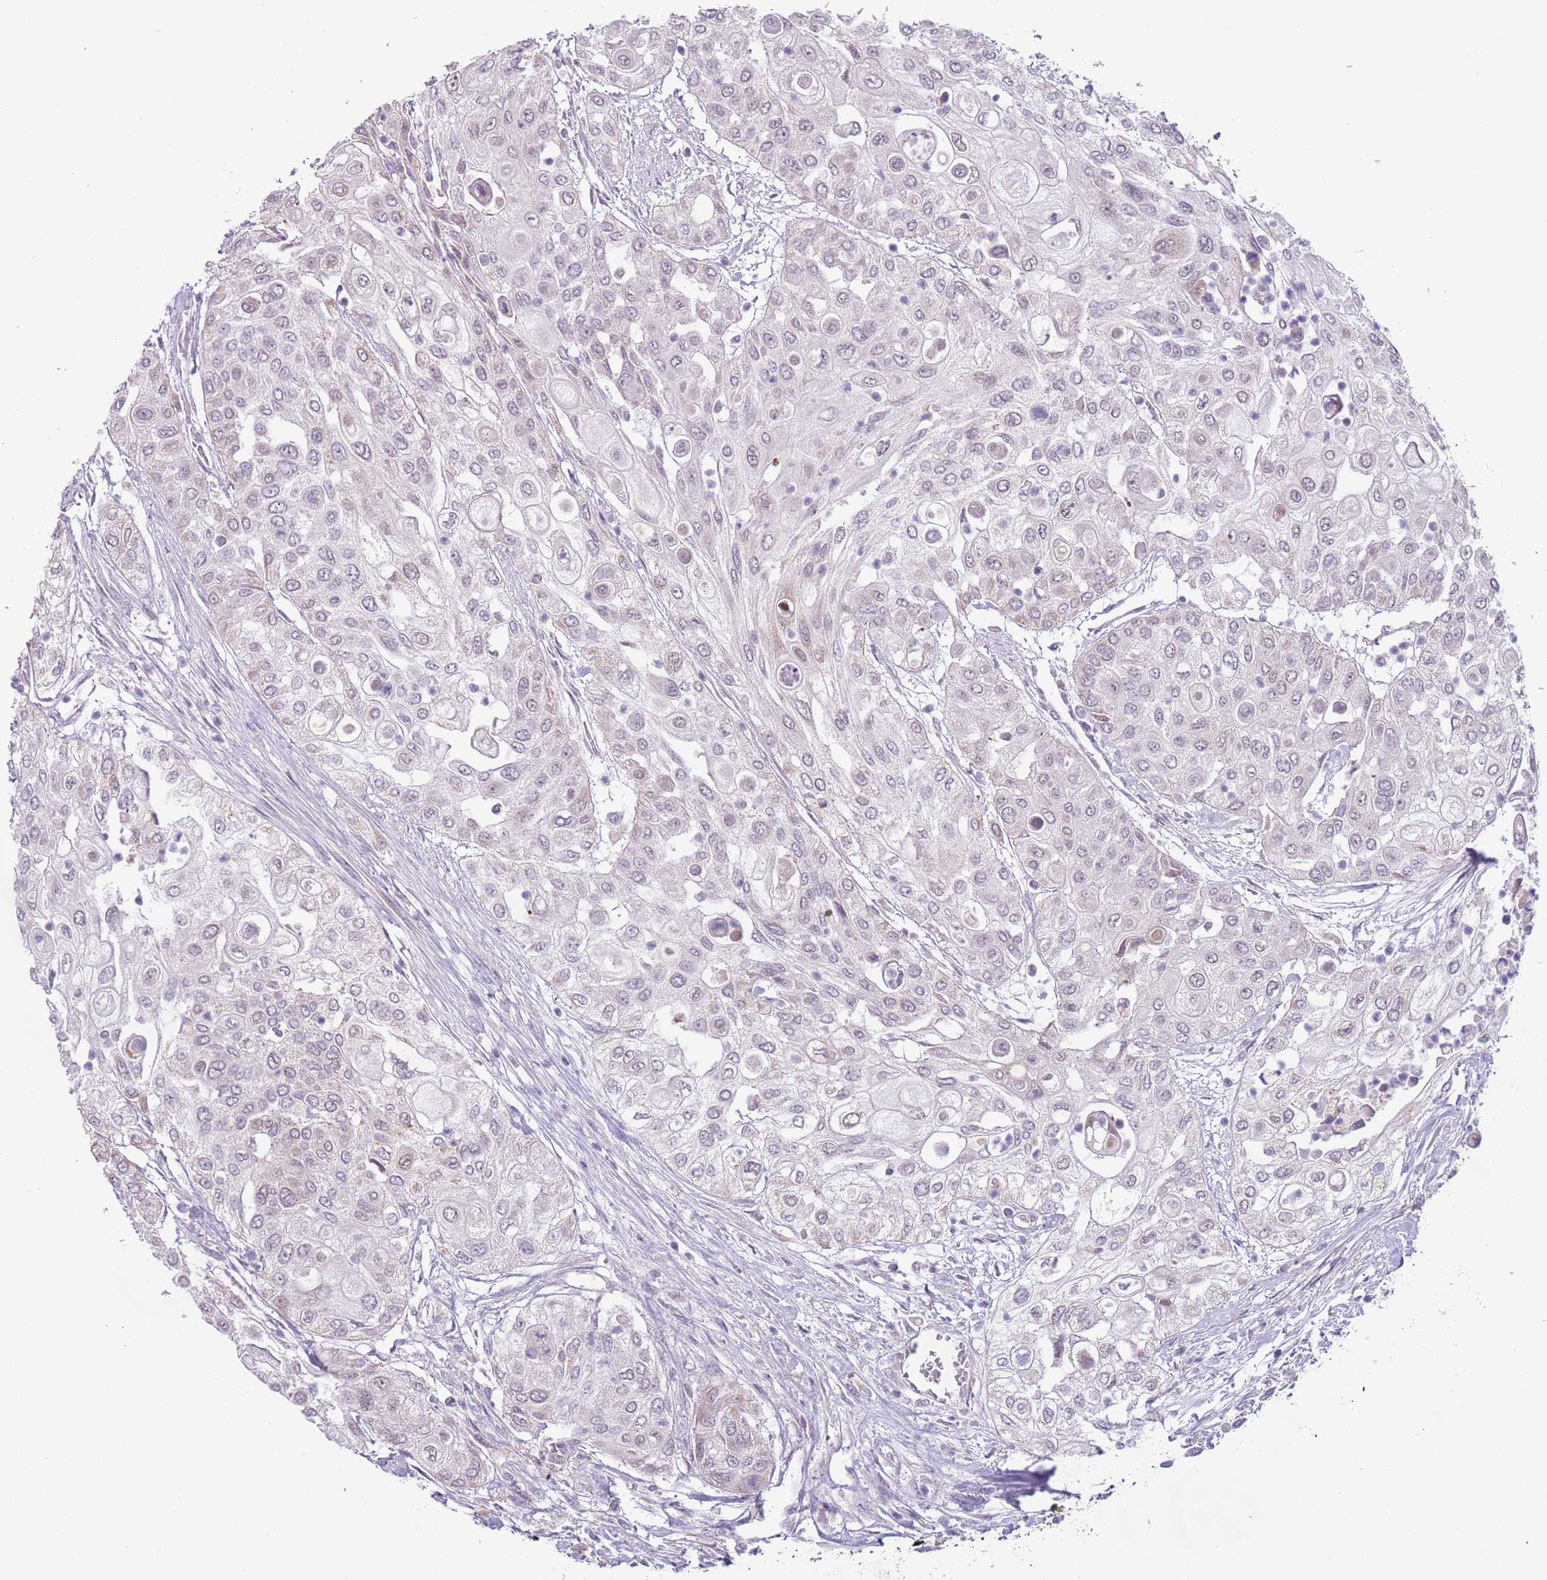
{"staining": {"intensity": "negative", "quantity": "none", "location": "none"}, "tissue": "urothelial cancer", "cell_type": "Tumor cells", "image_type": "cancer", "snomed": [{"axis": "morphology", "description": "Urothelial carcinoma, High grade"}, {"axis": "topography", "description": "Urinary bladder"}], "caption": "Urothelial cancer stained for a protein using immunohistochemistry (IHC) shows no staining tumor cells.", "gene": "MLLT11", "patient": {"sex": "female", "age": 79}}